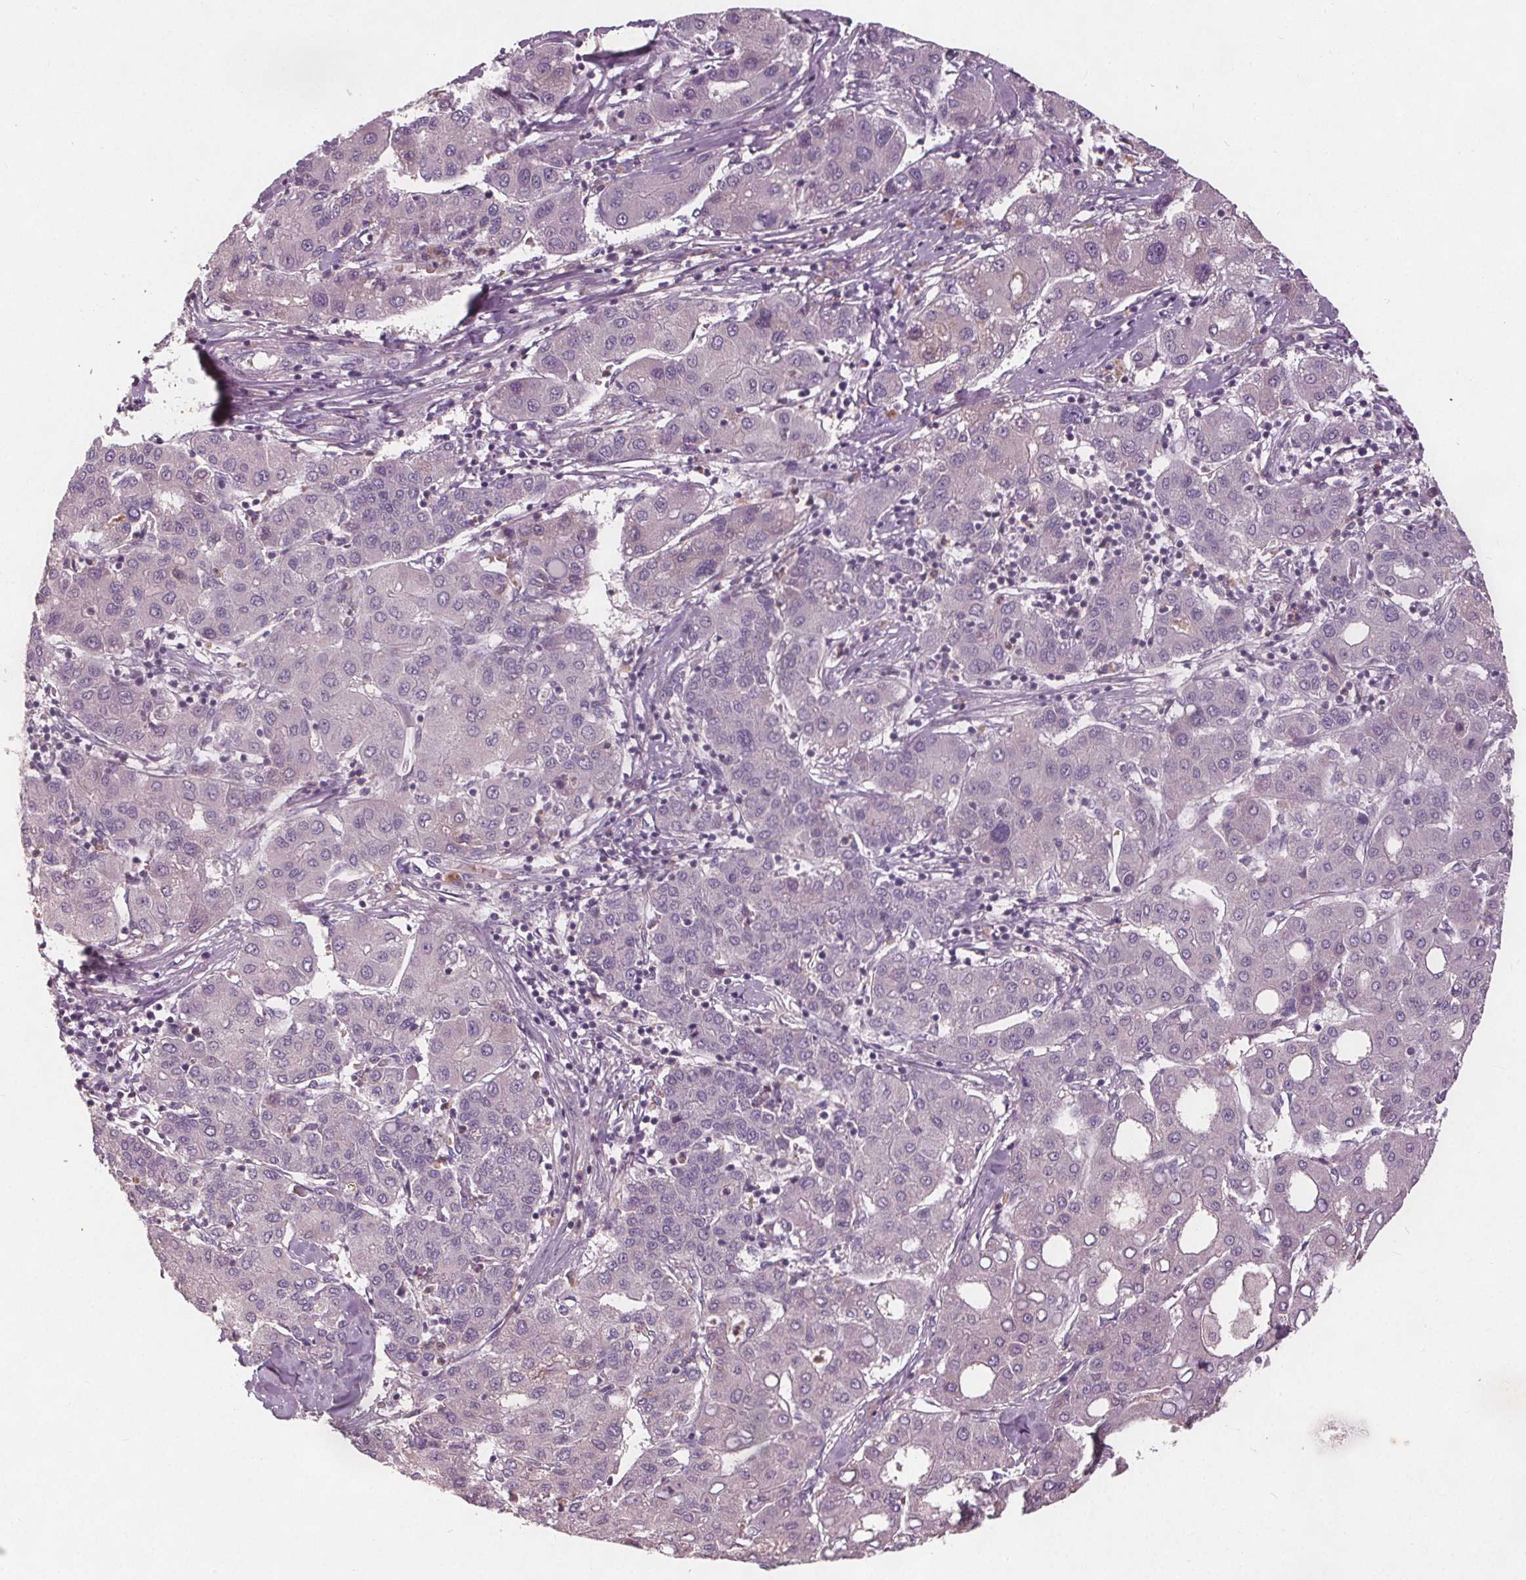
{"staining": {"intensity": "negative", "quantity": "none", "location": "none"}, "tissue": "liver cancer", "cell_type": "Tumor cells", "image_type": "cancer", "snomed": [{"axis": "morphology", "description": "Carcinoma, Hepatocellular, NOS"}, {"axis": "topography", "description": "Liver"}], "caption": "IHC micrograph of human liver hepatocellular carcinoma stained for a protein (brown), which displays no staining in tumor cells. (DAB (3,3'-diaminobenzidine) IHC visualized using brightfield microscopy, high magnification).", "gene": "PDGFD", "patient": {"sex": "male", "age": 65}}